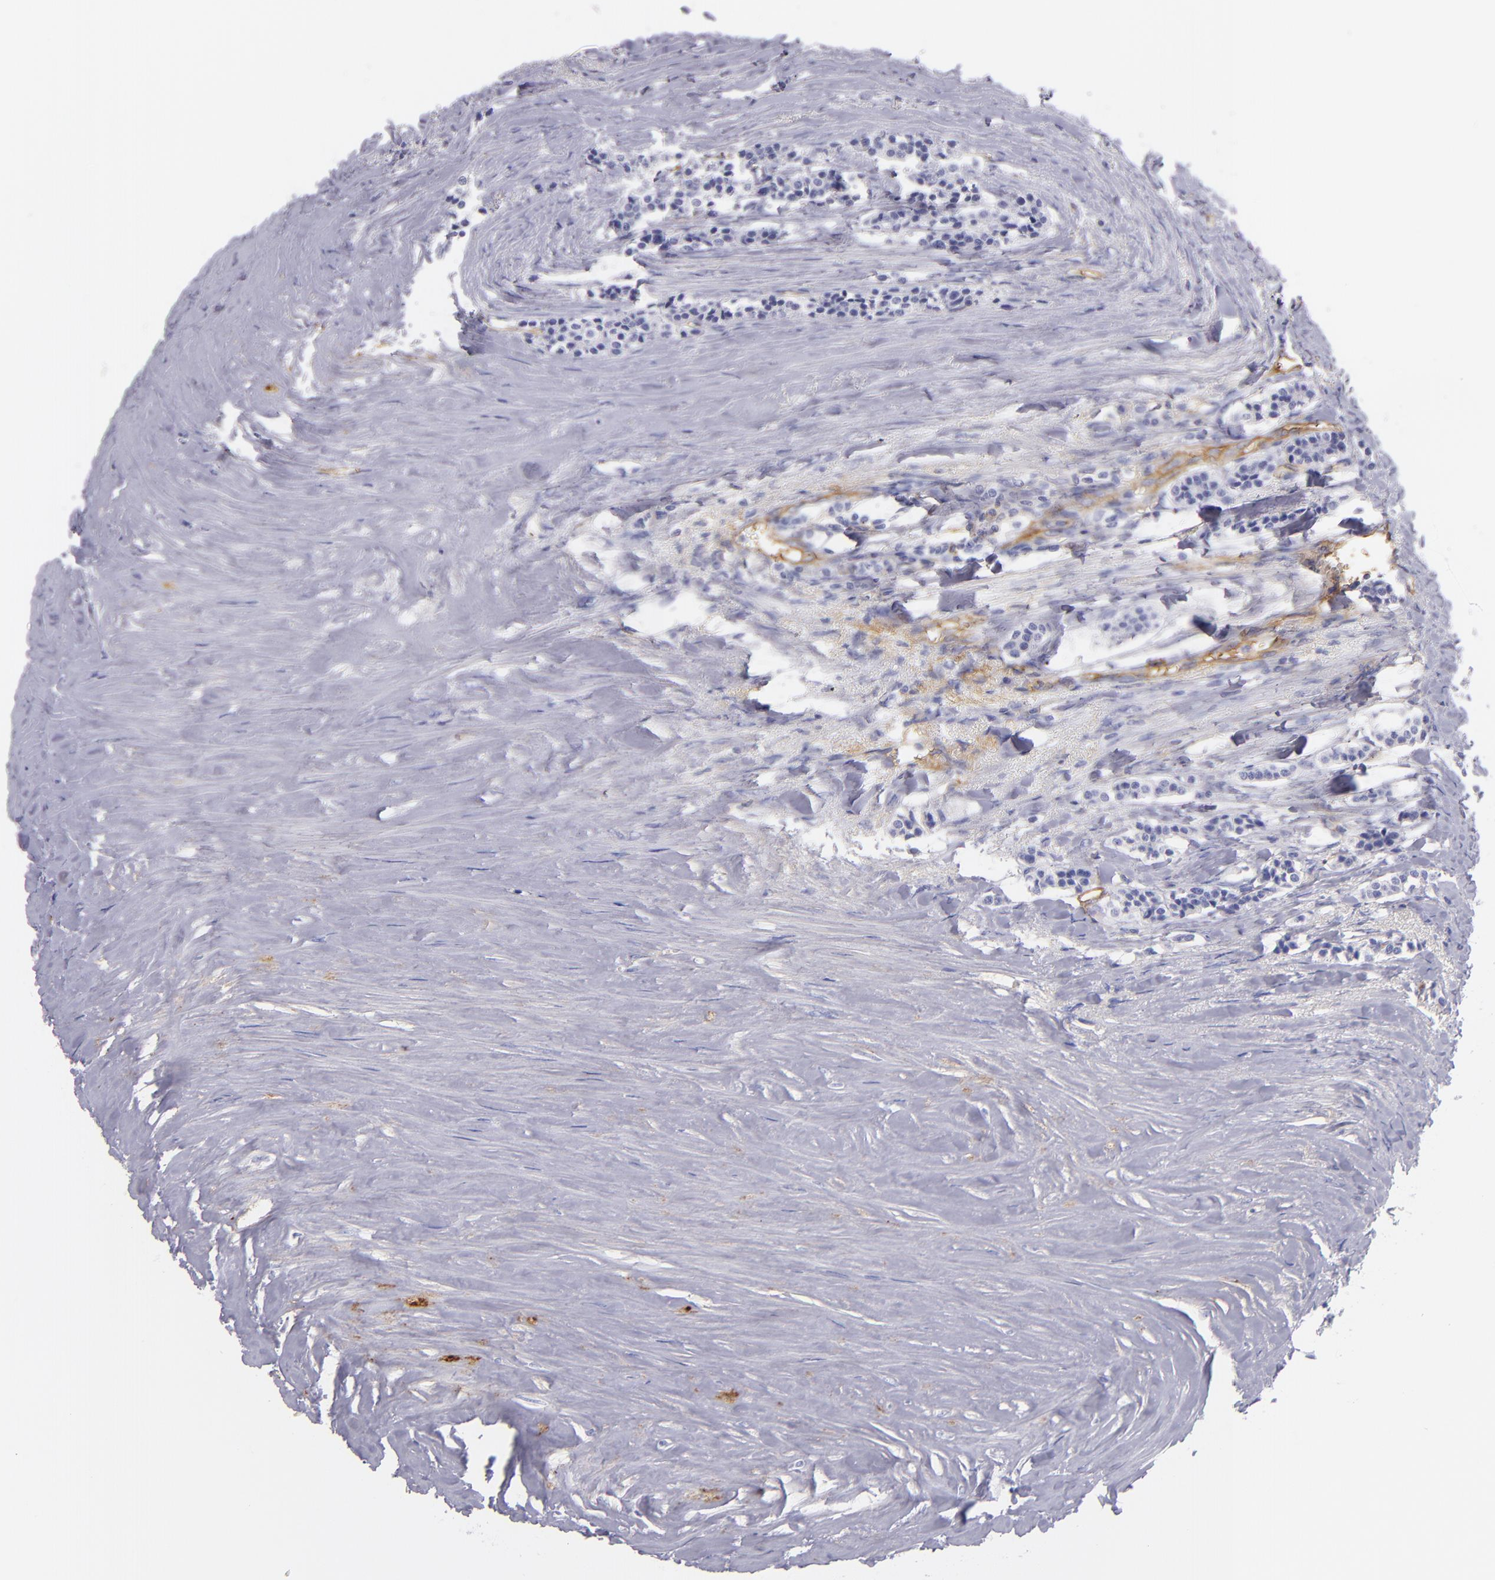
{"staining": {"intensity": "negative", "quantity": "none", "location": "none"}, "tissue": "carcinoid", "cell_type": "Tumor cells", "image_type": "cancer", "snomed": [{"axis": "morphology", "description": "Carcinoid, malignant, NOS"}, {"axis": "topography", "description": "Small intestine"}], "caption": "DAB (3,3'-diaminobenzidine) immunohistochemical staining of human carcinoid (malignant) demonstrates no significant staining in tumor cells. (Stains: DAB (3,3'-diaminobenzidine) IHC with hematoxylin counter stain, Microscopy: brightfield microscopy at high magnification).", "gene": "ENTPD1", "patient": {"sex": "male", "age": 63}}